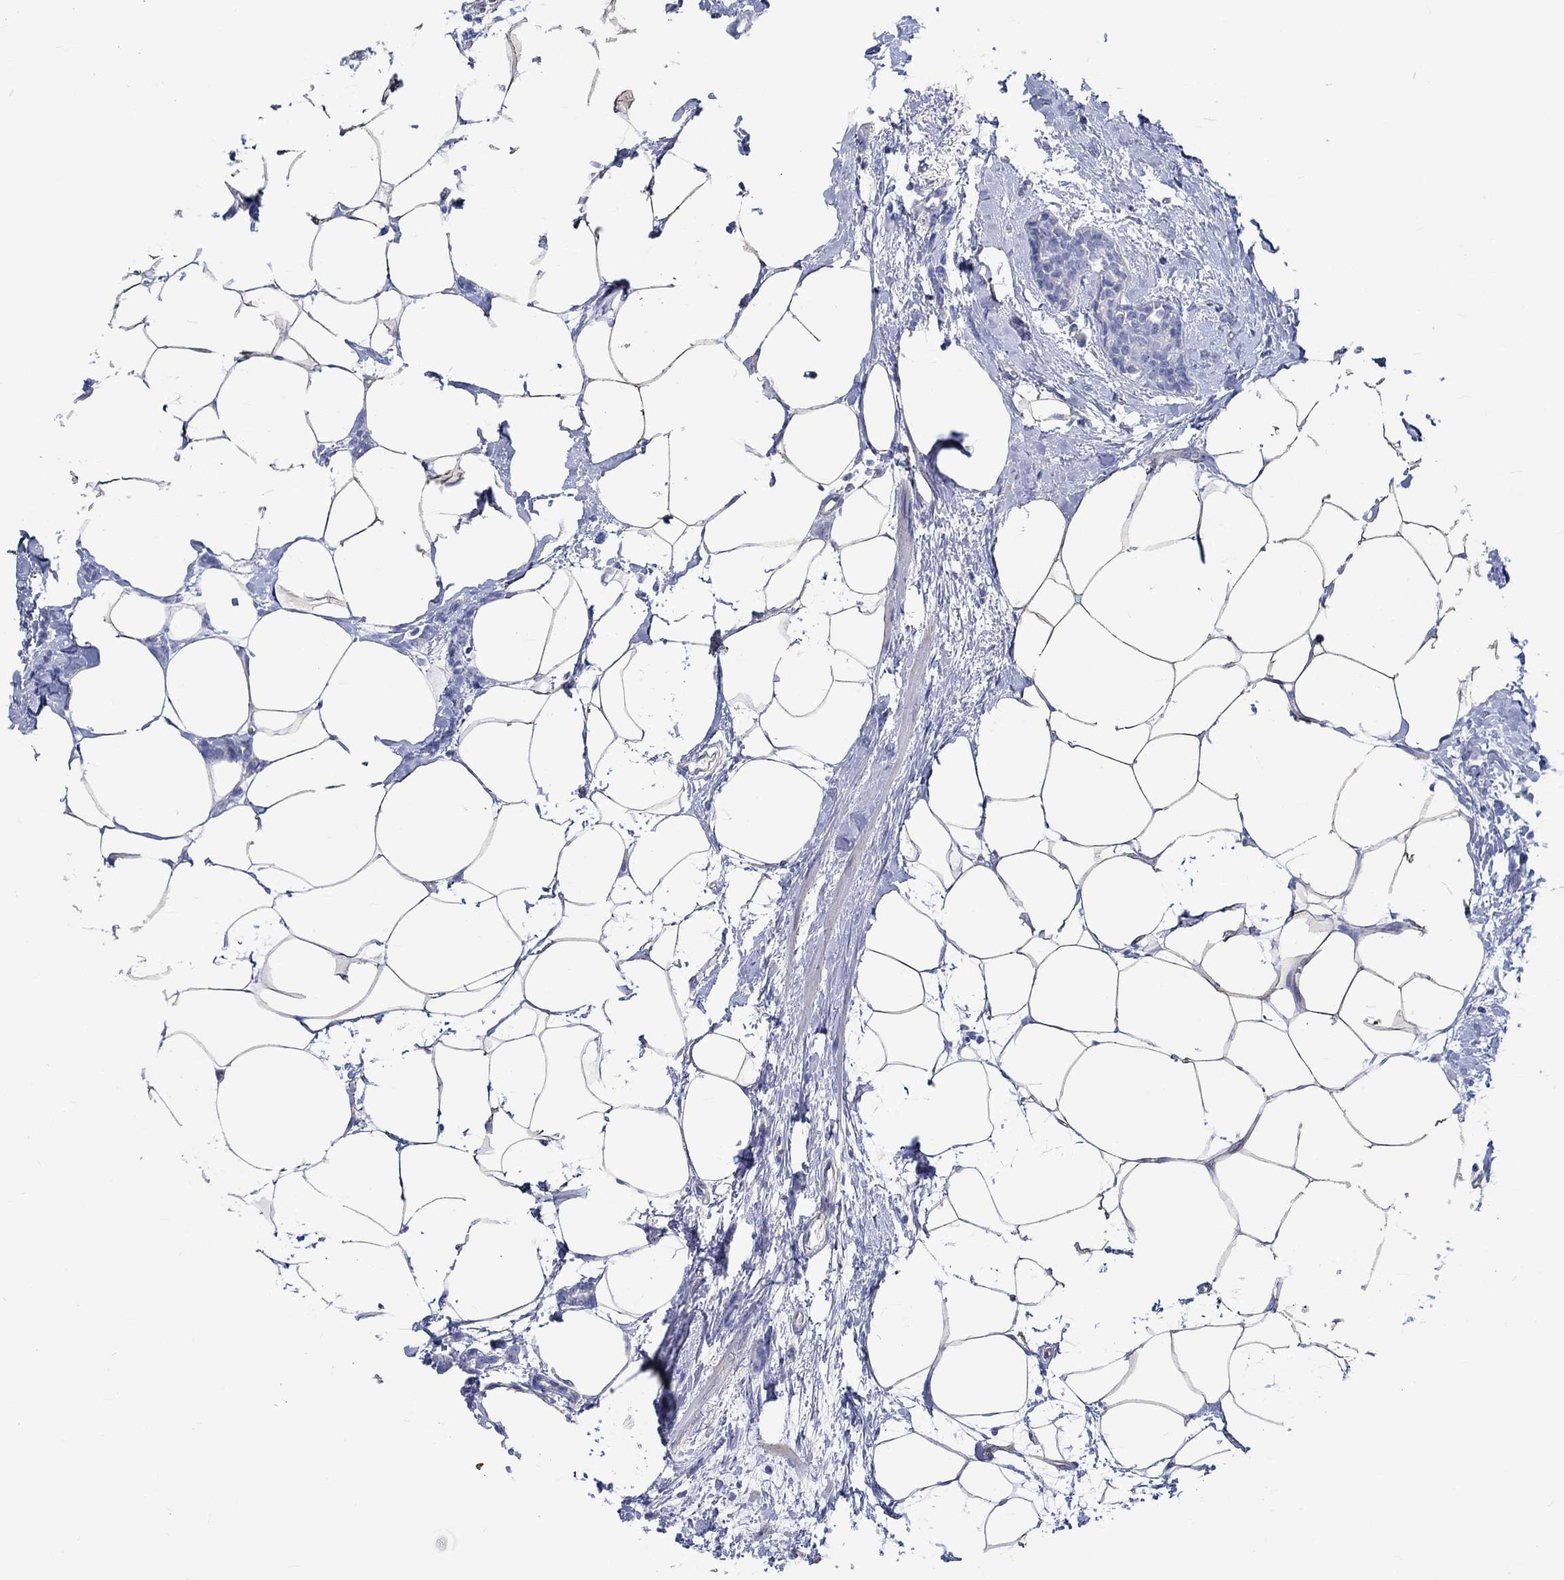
{"staining": {"intensity": "negative", "quantity": "none", "location": "none"}, "tissue": "breast cancer", "cell_type": "Tumor cells", "image_type": "cancer", "snomed": [{"axis": "morphology", "description": "Duct carcinoma"}, {"axis": "topography", "description": "Breast"}], "caption": "Histopathology image shows no significant protein expression in tumor cells of breast cancer (invasive ductal carcinoma). (DAB immunohistochemistry (IHC), high magnification).", "gene": "CPLX2", "patient": {"sex": "female", "age": 40}}